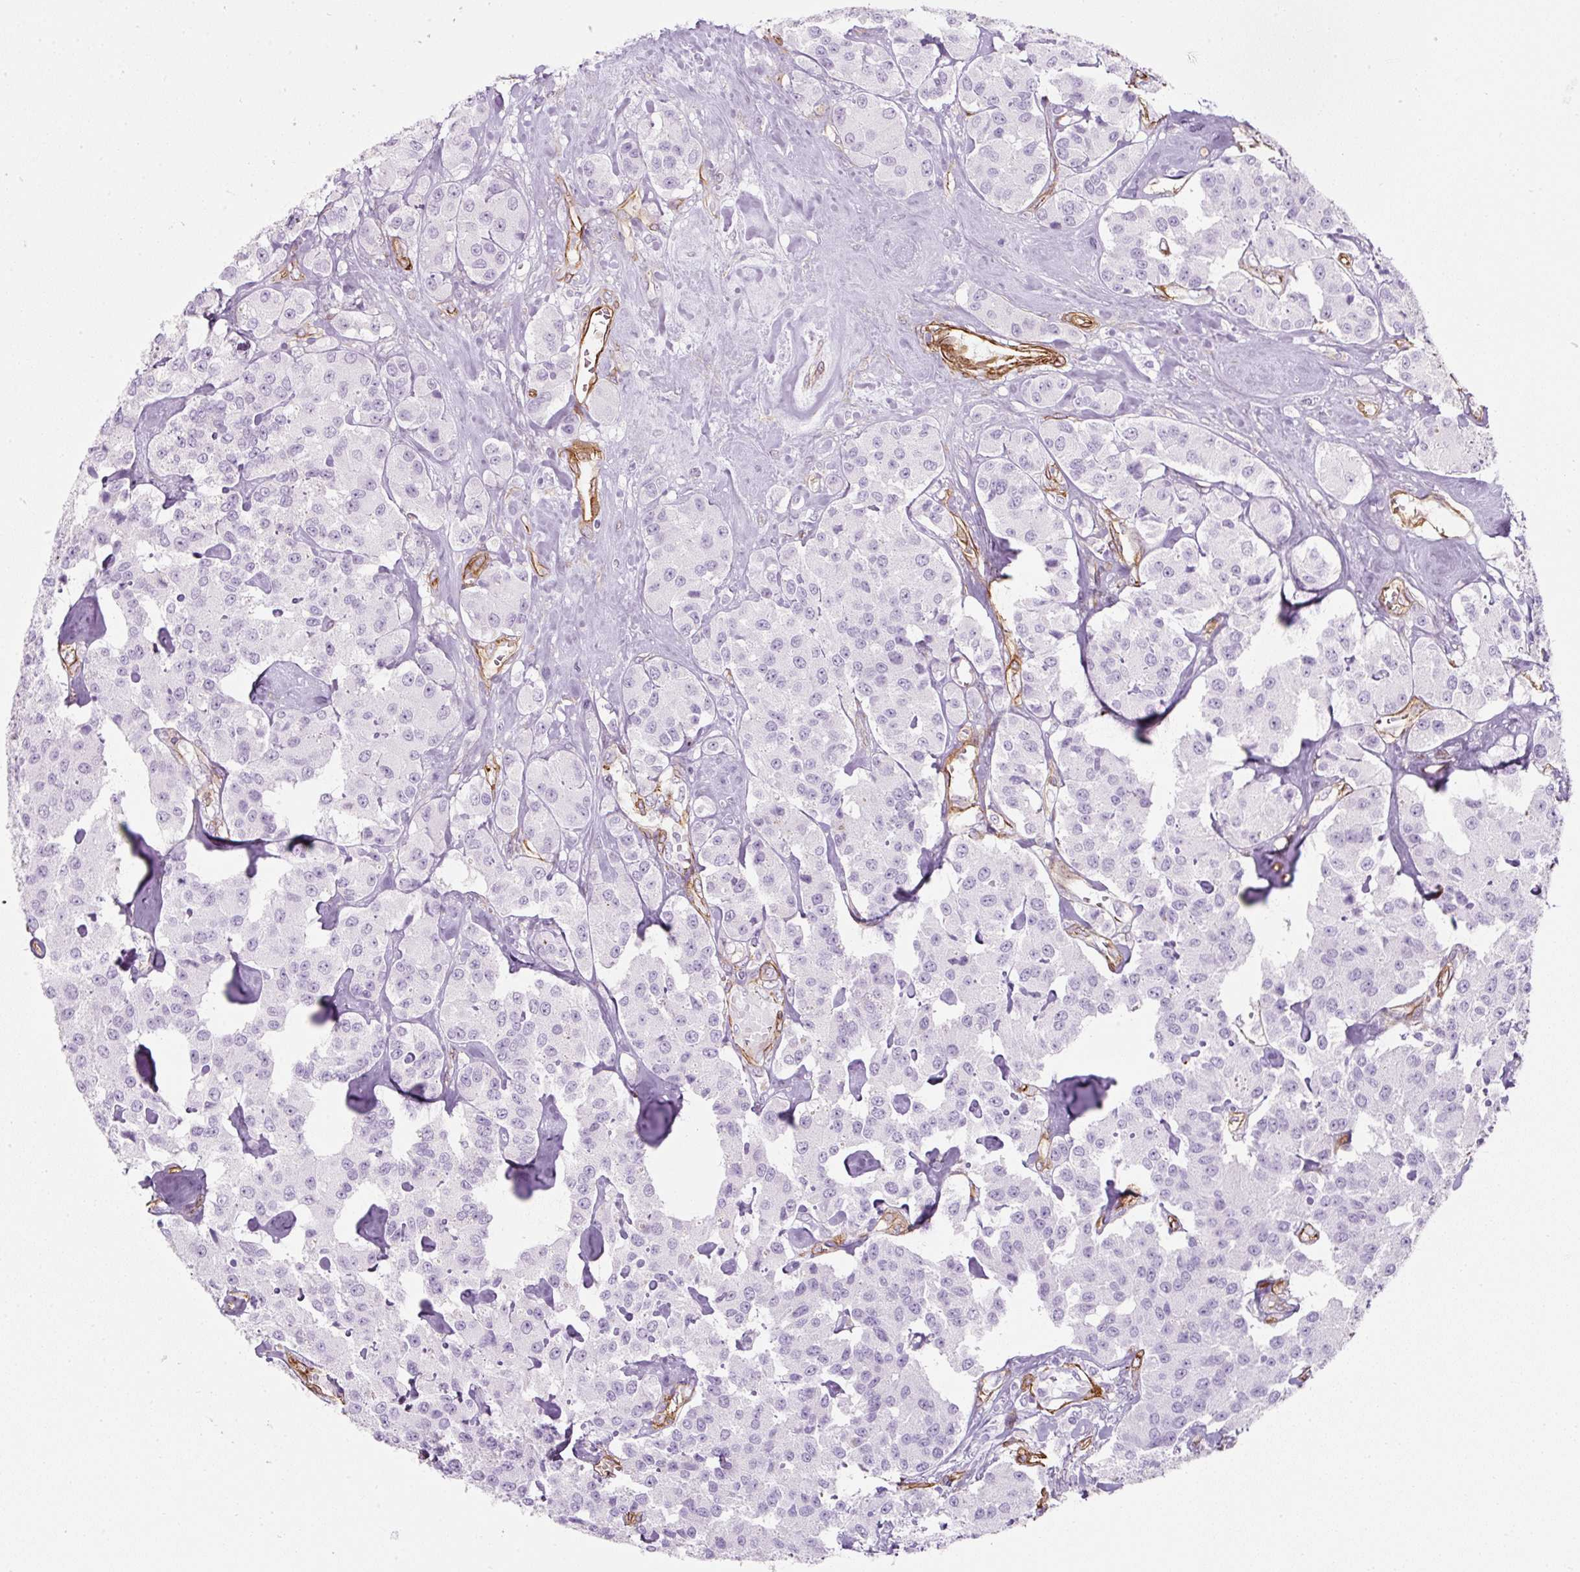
{"staining": {"intensity": "negative", "quantity": "none", "location": "none"}, "tissue": "carcinoid", "cell_type": "Tumor cells", "image_type": "cancer", "snomed": [{"axis": "morphology", "description": "Carcinoid, malignant, NOS"}, {"axis": "topography", "description": "Pancreas"}], "caption": "DAB (3,3'-diaminobenzidine) immunohistochemical staining of human carcinoid (malignant) shows no significant expression in tumor cells. The staining was performed using DAB (3,3'-diaminobenzidine) to visualize the protein expression in brown, while the nuclei were stained in blue with hematoxylin (Magnification: 20x).", "gene": "CAVIN3", "patient": {"sex": "male", "age": 41}}